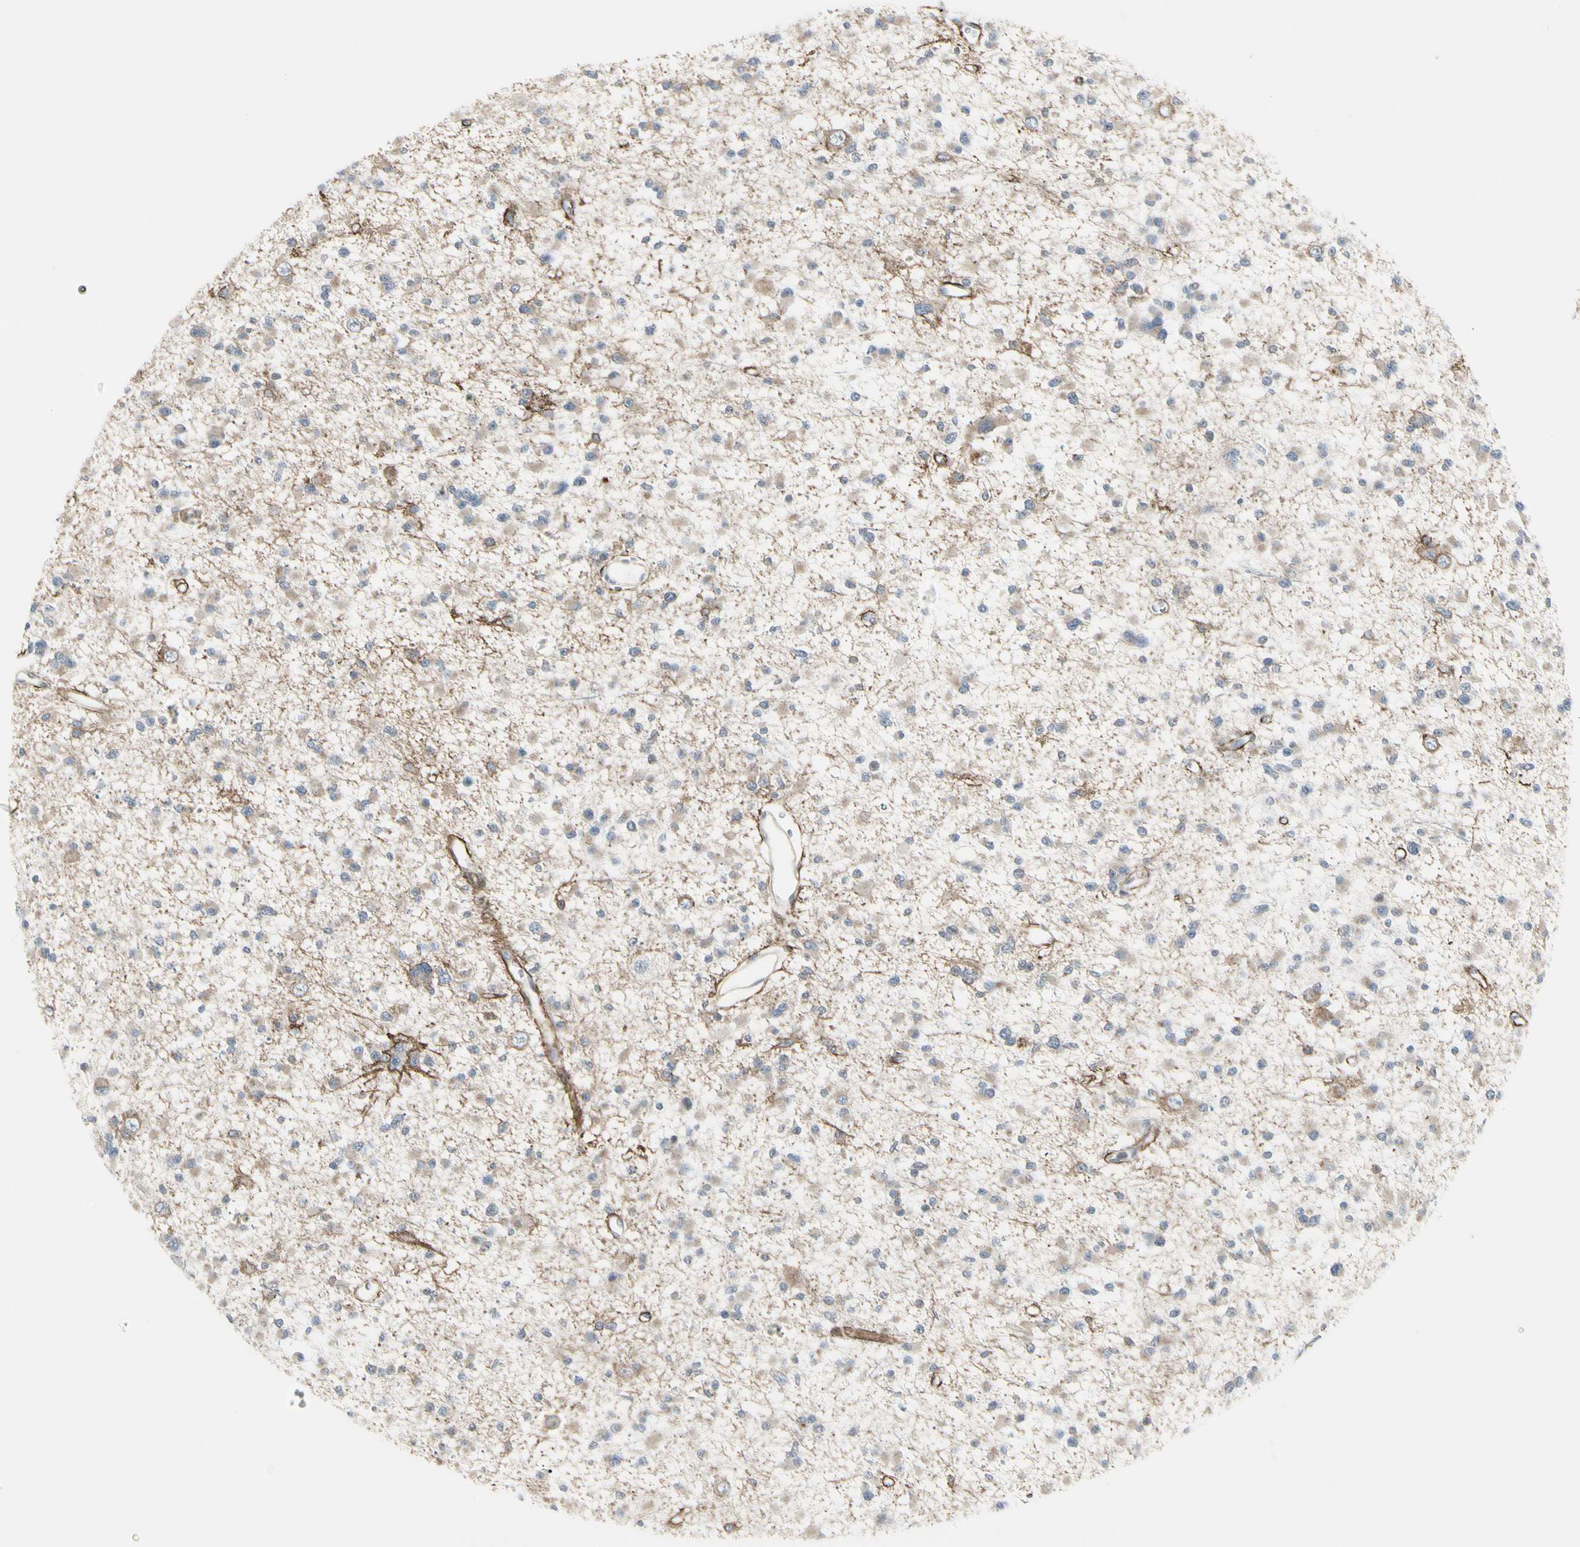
{"staining": {"intensity": "weak", "quantity": "<25%", "location": "cytoplasmic/membranous"}, "tissue": "glioma", "cell_type": "Tumor cells", "image_type": "cancer", "snomed": [{"axis": "morphology", "description": "Glioma, malignant, Low grade"}, {"axis": "topography", "description": "Brain"}], "caption": "Immunohistochemical staining of human glioma shows no significant staining in tumor cells.", "gene": "GRN", "patient": {"sex": "female", "age": 22}}